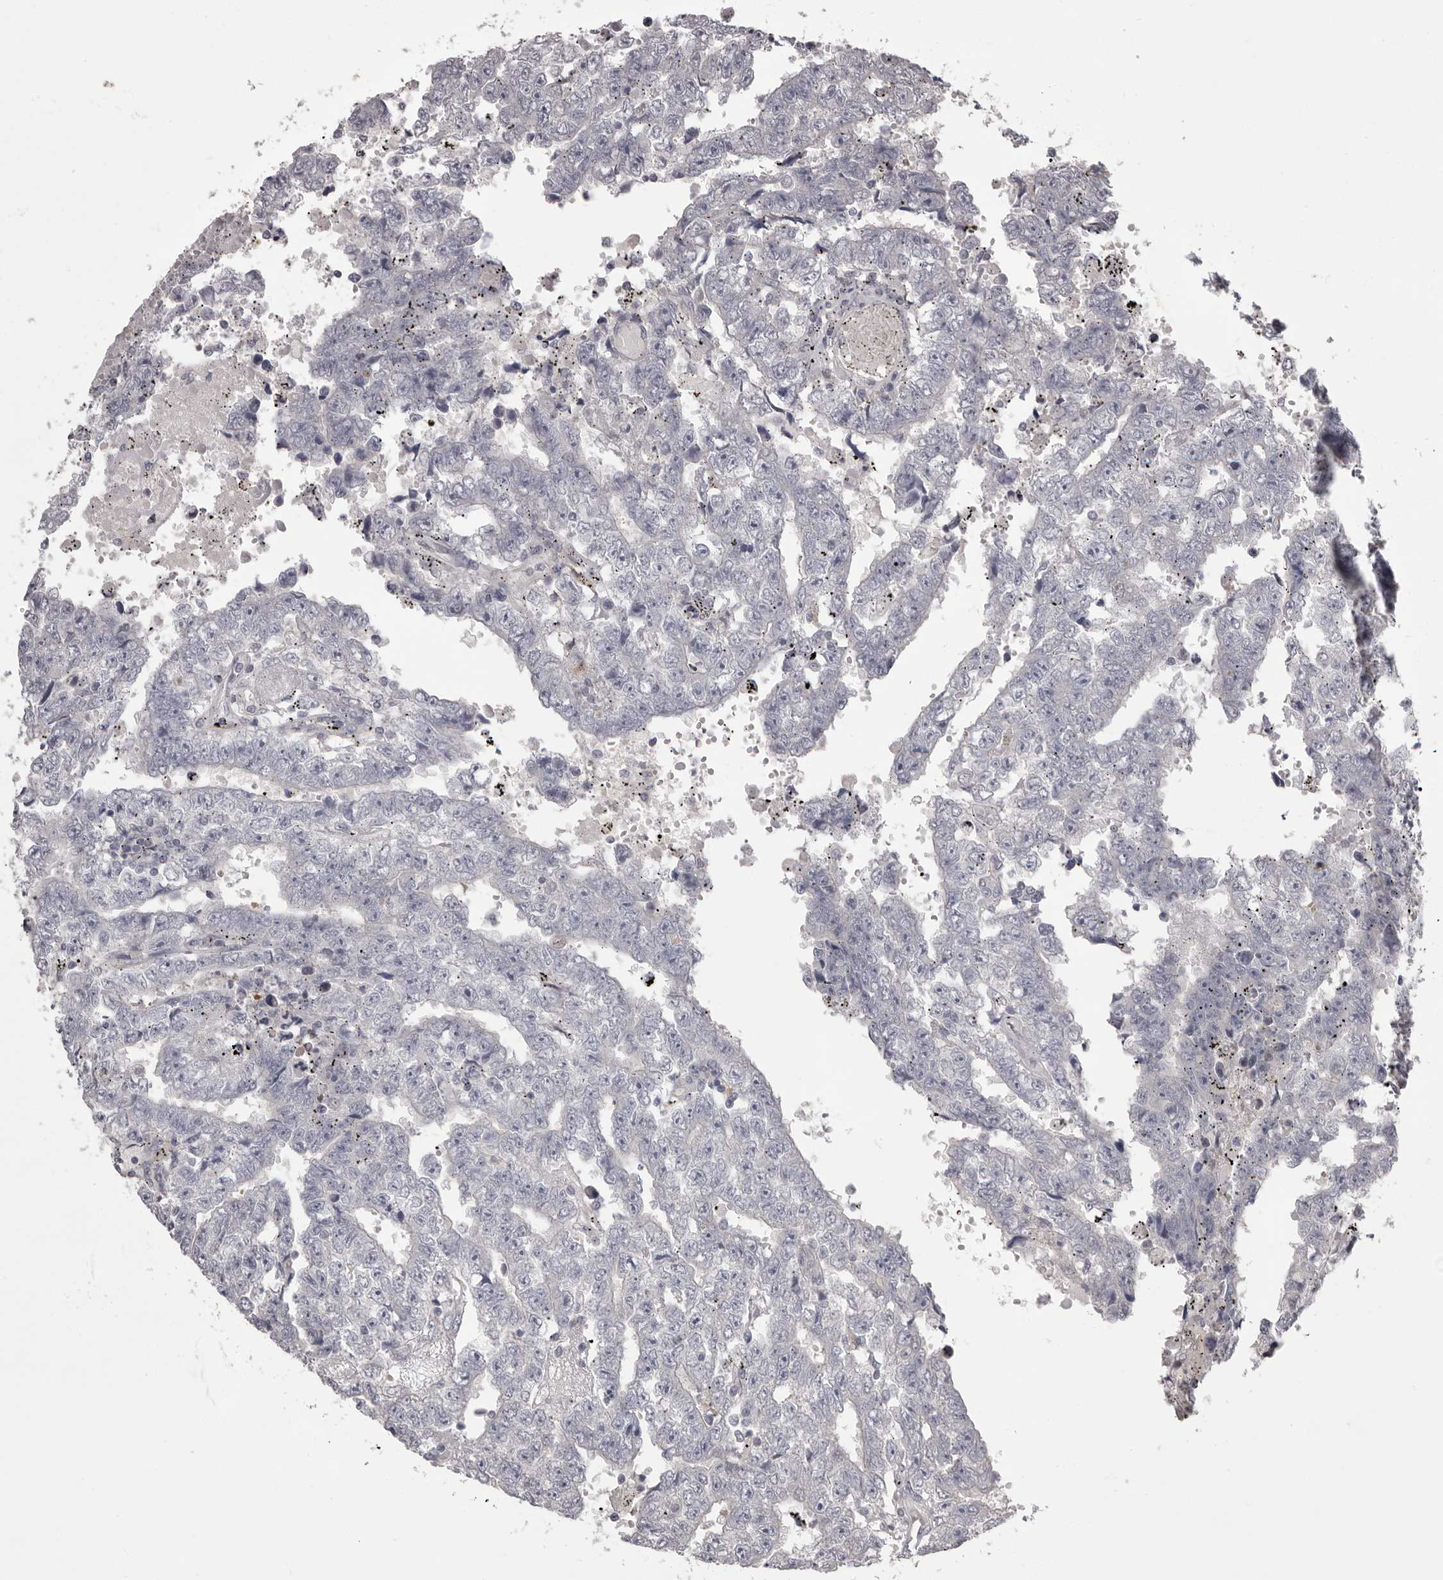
{"staining": {"intensity": "negative", "quantity": "none", "location": "none"}, "tissue": "testis cancer", "cell_type": "Tumor cells", "image_type": "cancer", "snomed": [{"axis": "morphology", "description": "Carcinoma, Embryonal, NOS"}, {"axis": "topography", "description": "Testis"}], "caption": "An image of testis cancer (embryonal carcinoma) stained for a protein demonstrates no brown staining in tumor cells. (DAB IHC with hematoxylin counter stain).", "gene": "MDH1", "patient": {"sex": "male", "age": 25}}